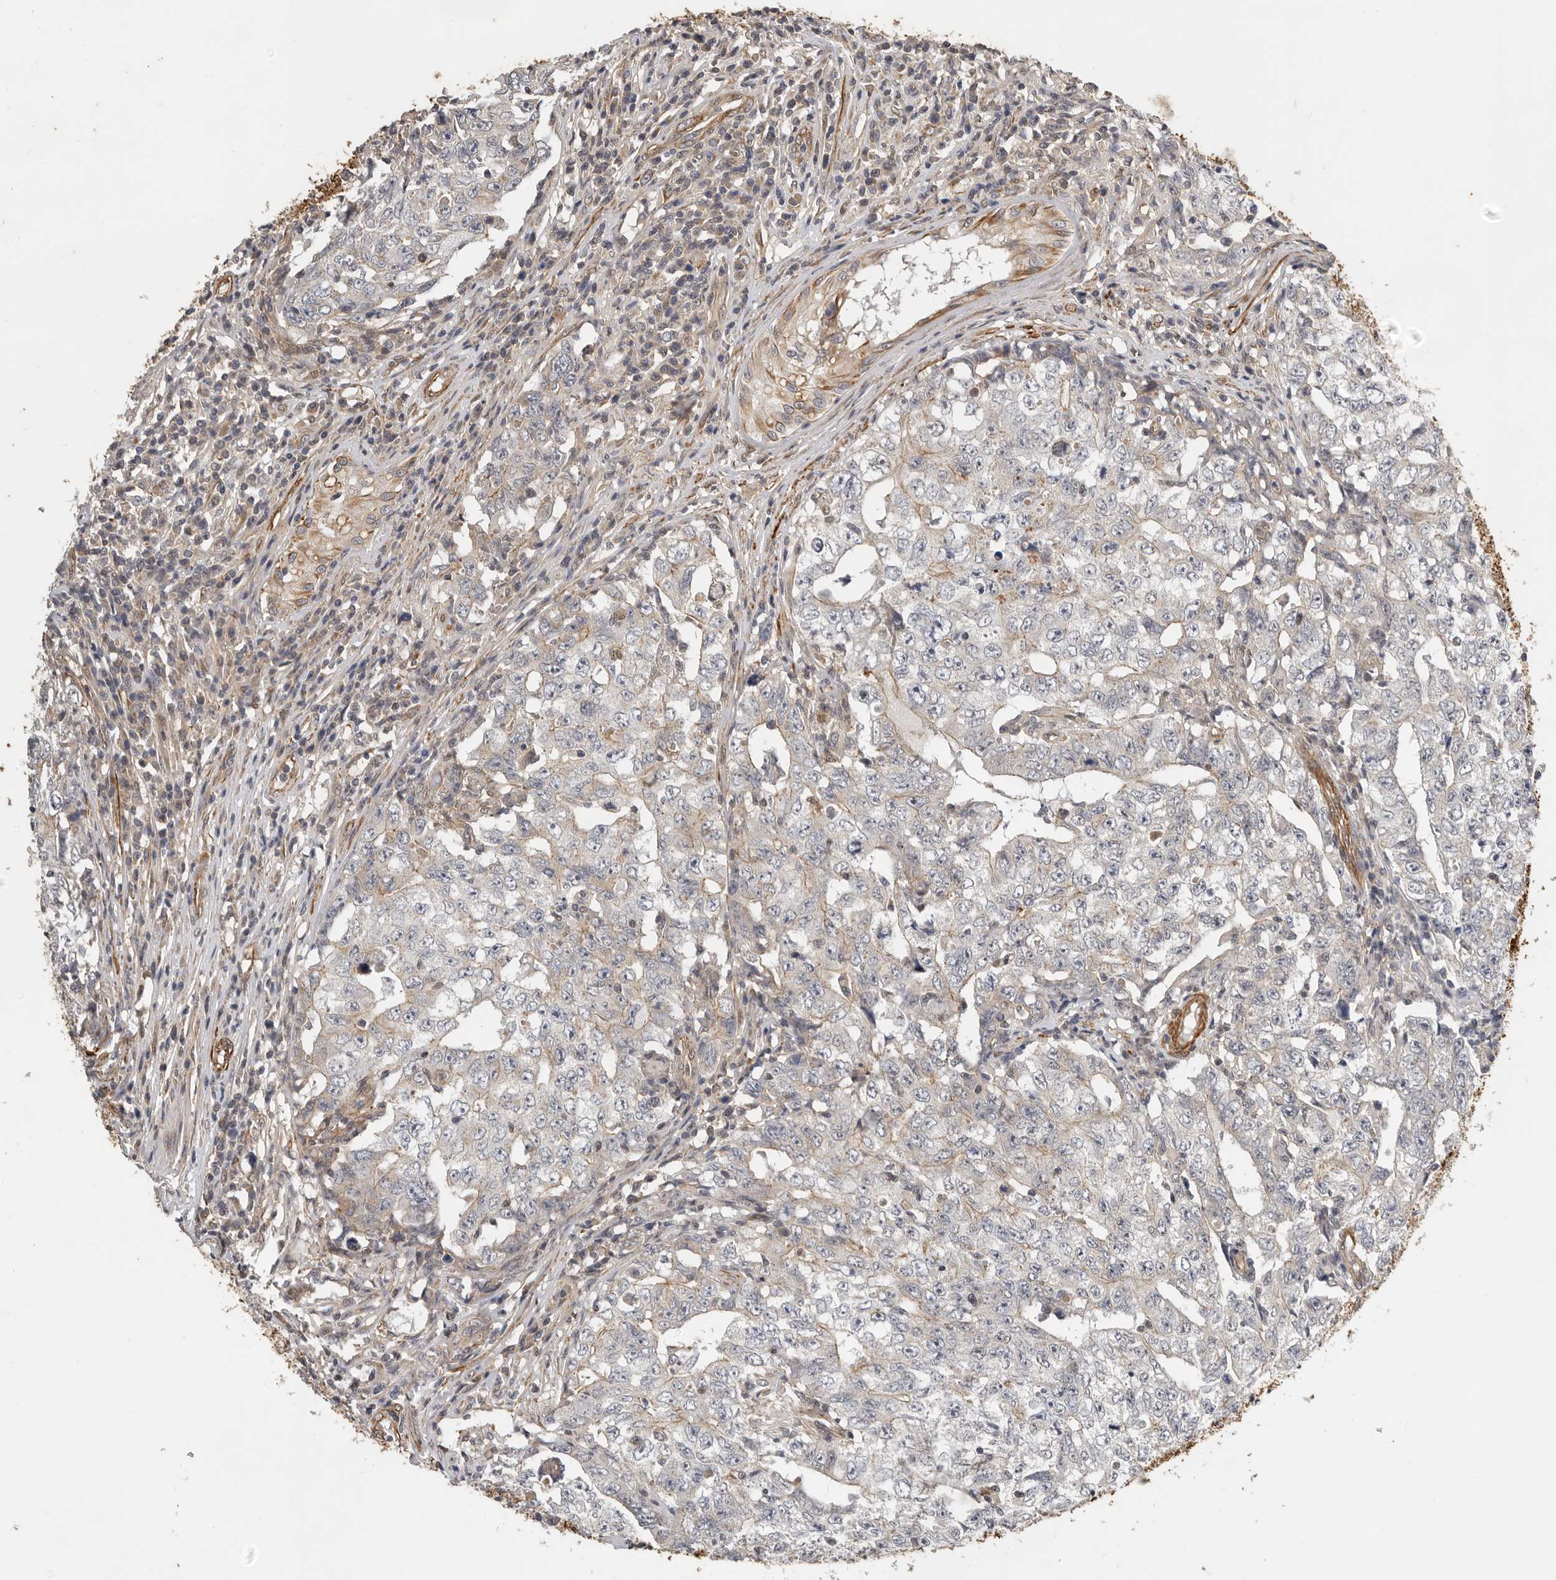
{"staining": {"intensity": "weak", "quantity": "<25%", "location": "cytoplasmic/membranous"}, "tissue": "testis cancer", "cell_type": "Tumor cells", "image_type": "cancer", "snomed": [{"axis": "morphology", "description": "Carcinoma, Embryonal, NOS"}, {"axis": "topography", "description": "Testis"}], "caption": "Micrograph shows no significant protein staining in tumor cells of testis cancer (embryonal carcinoma). Brightfield microscopy of immunohistochemistry stained with DAB (3,3'-diaminobenzidine) (brown) and hematoxylin (blue), captured at high magnification.", "gene": "RNF157", "patient": {"sex": "male", "age": 26}}